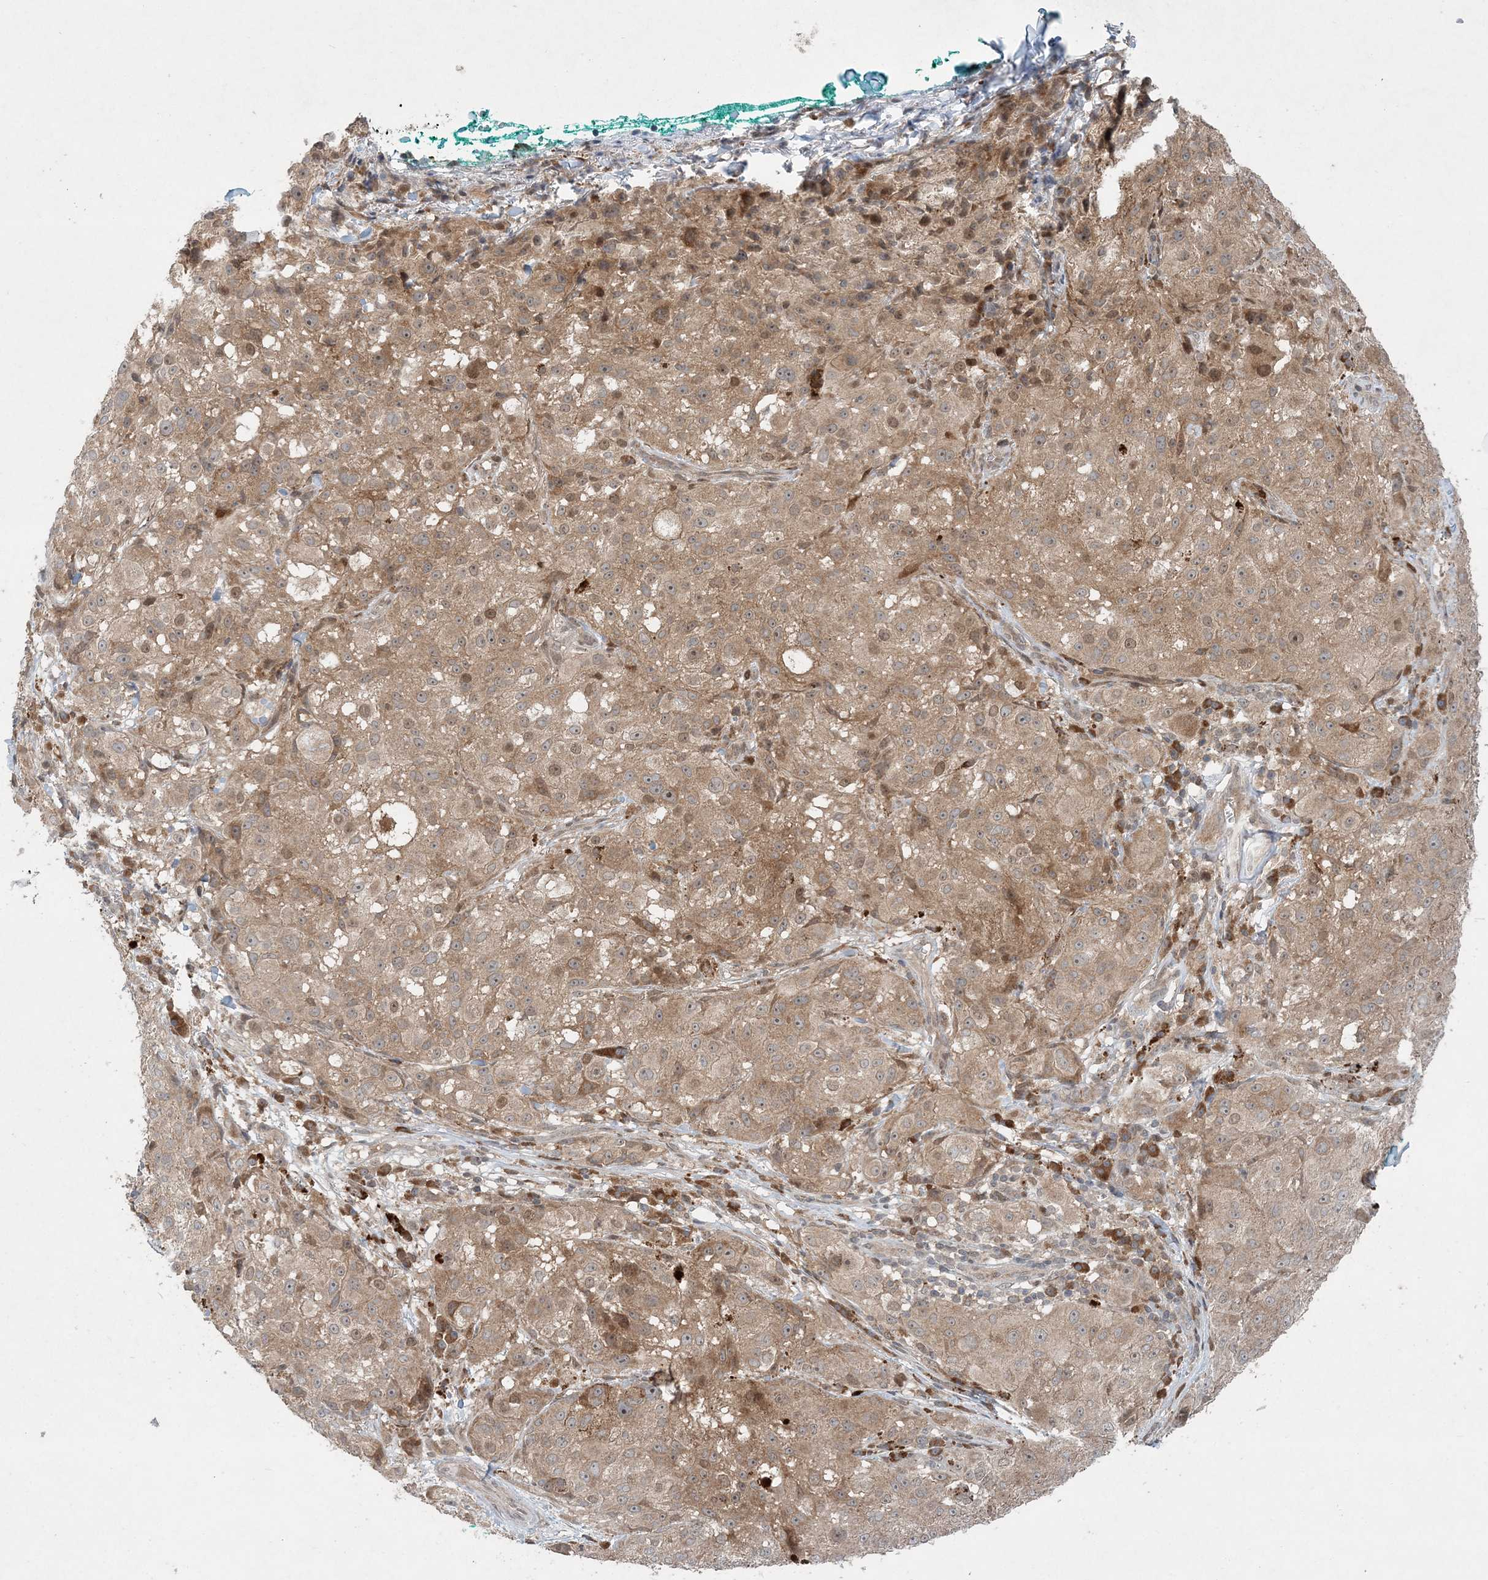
{"staining": {"intensity": "weak", "quantity": ">75%", "location": "cytoplasmic/membranous"}, "tissue": "melanoma", "cell_type": "Tumor cells", "image_type": "cancer", "snomed": [{"axis": "morphology", "description": "Necrosis, NOS"}, {"axis": "morphology", "description": "Malignant melanoma, NOS"}, {"axis": "topography", "description": "Skin"}], "caption": "Melanoma stained for a protein demonstrates weak cytoplasmic/membranous positivity in tumor cells. The protein is stained brown, and the nuclei are stained in blue (DAB (3,3'-diaminobenzidine) IHC with brightfield microscopy, high magnification).", "gene": "UBR3", "patient": {"sex": "female", "age": 87}}